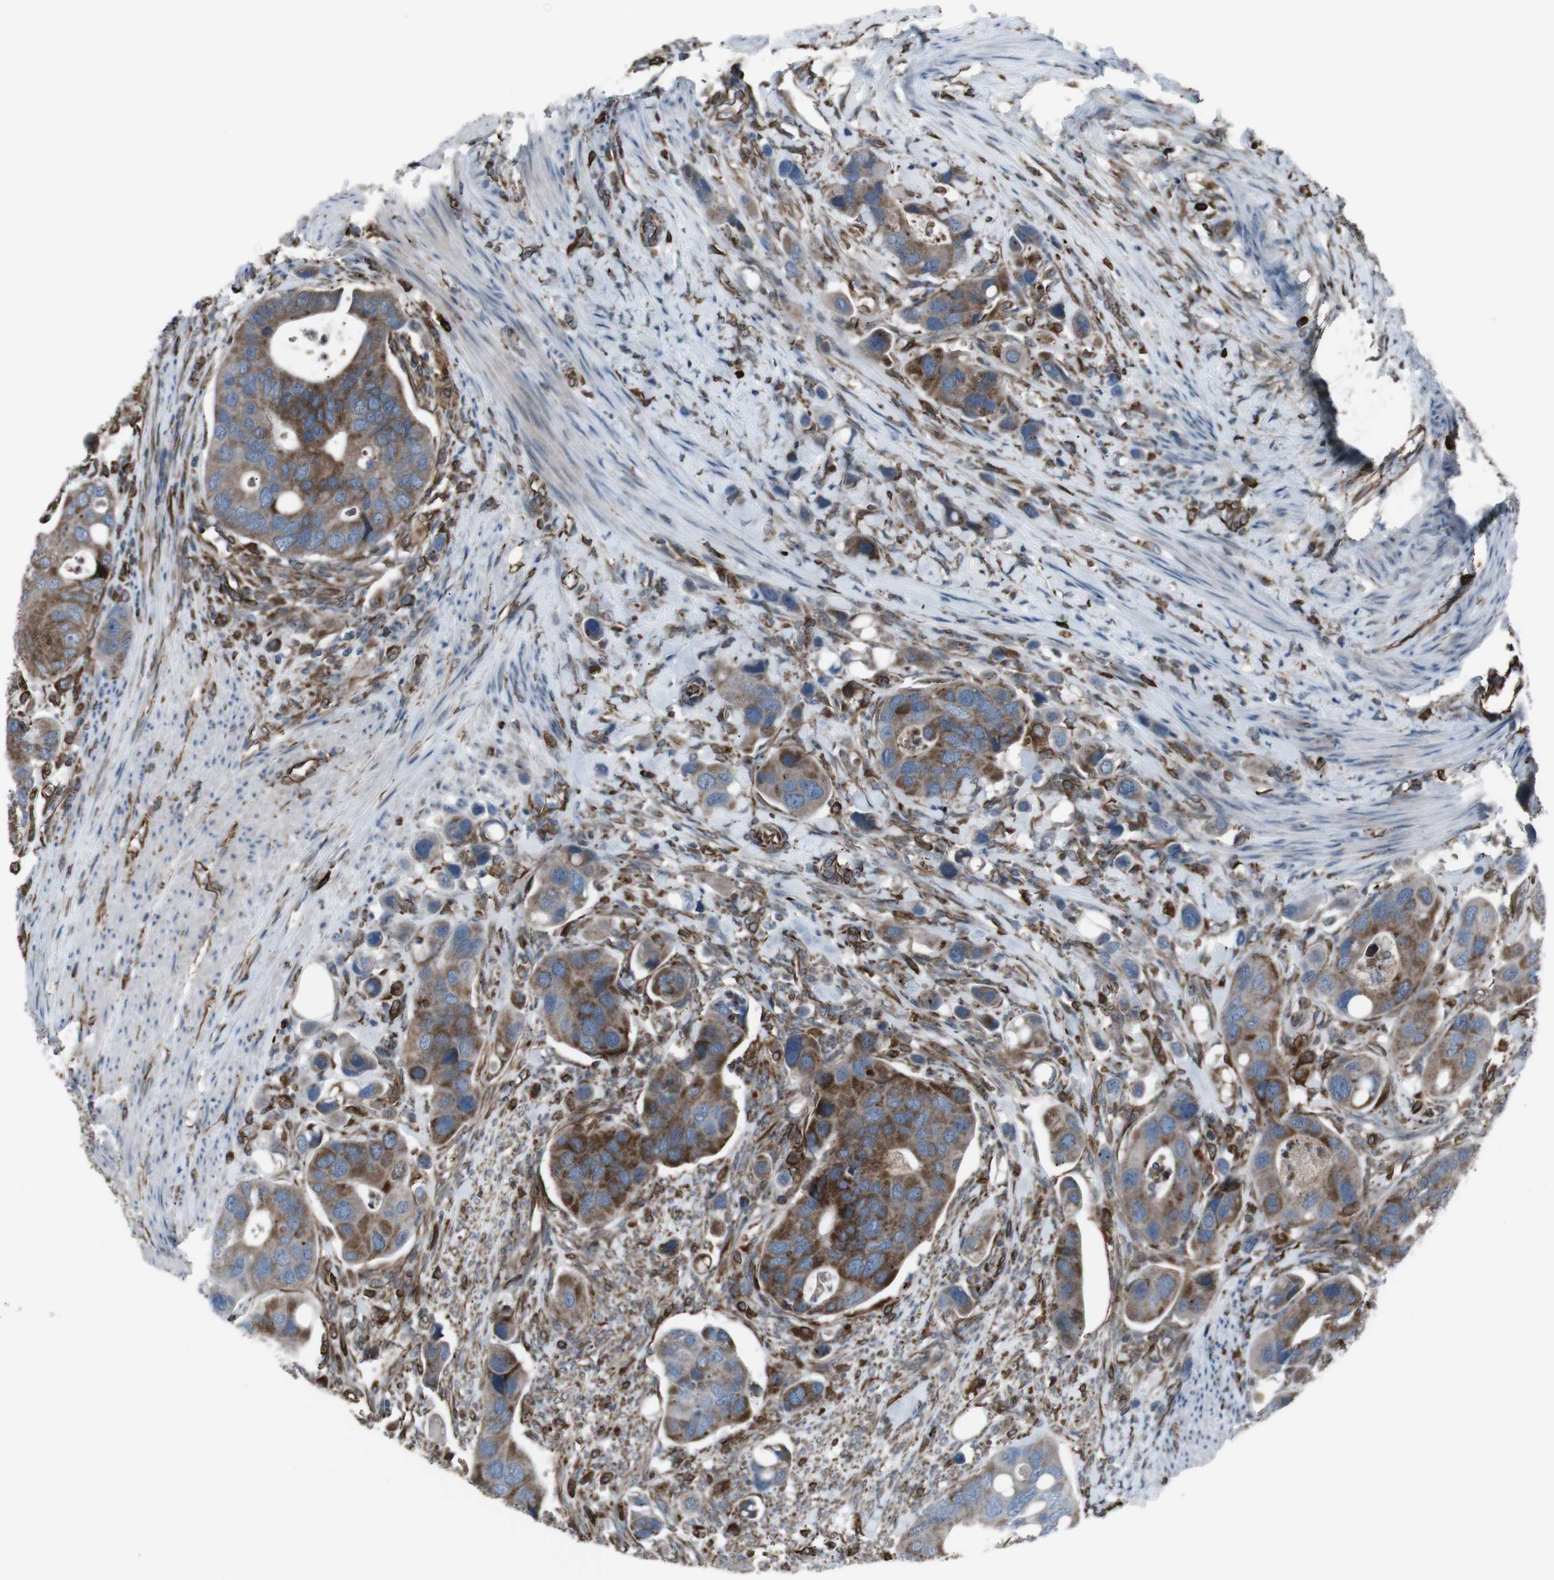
{"staining": {"intensity": "strong", "quantity": ">75%", "location": "cytoplasmic/membranous"}, "tissue": "colorectal cancer", "cell_type": "Tumor cells", "image_type": "cancer", "snomed": [{"axis": "morphology", "description": "Adenocarcinoma, NOS"}, {"axis": "topography", "description": "Rectum"}], "caption": "IHC micrograph of neoplastic tissue: human adenocarcinoma (colorectal) stained using immunohistochemistry demonstrates high levels of strong protein expression localized specifically in the cytoplasmic/membranous of tumor cells, appearing as a cytoplasmic/membranous brown color.", "gene": "TMEM141", "patient": {"sex": "female", "age": 57}}